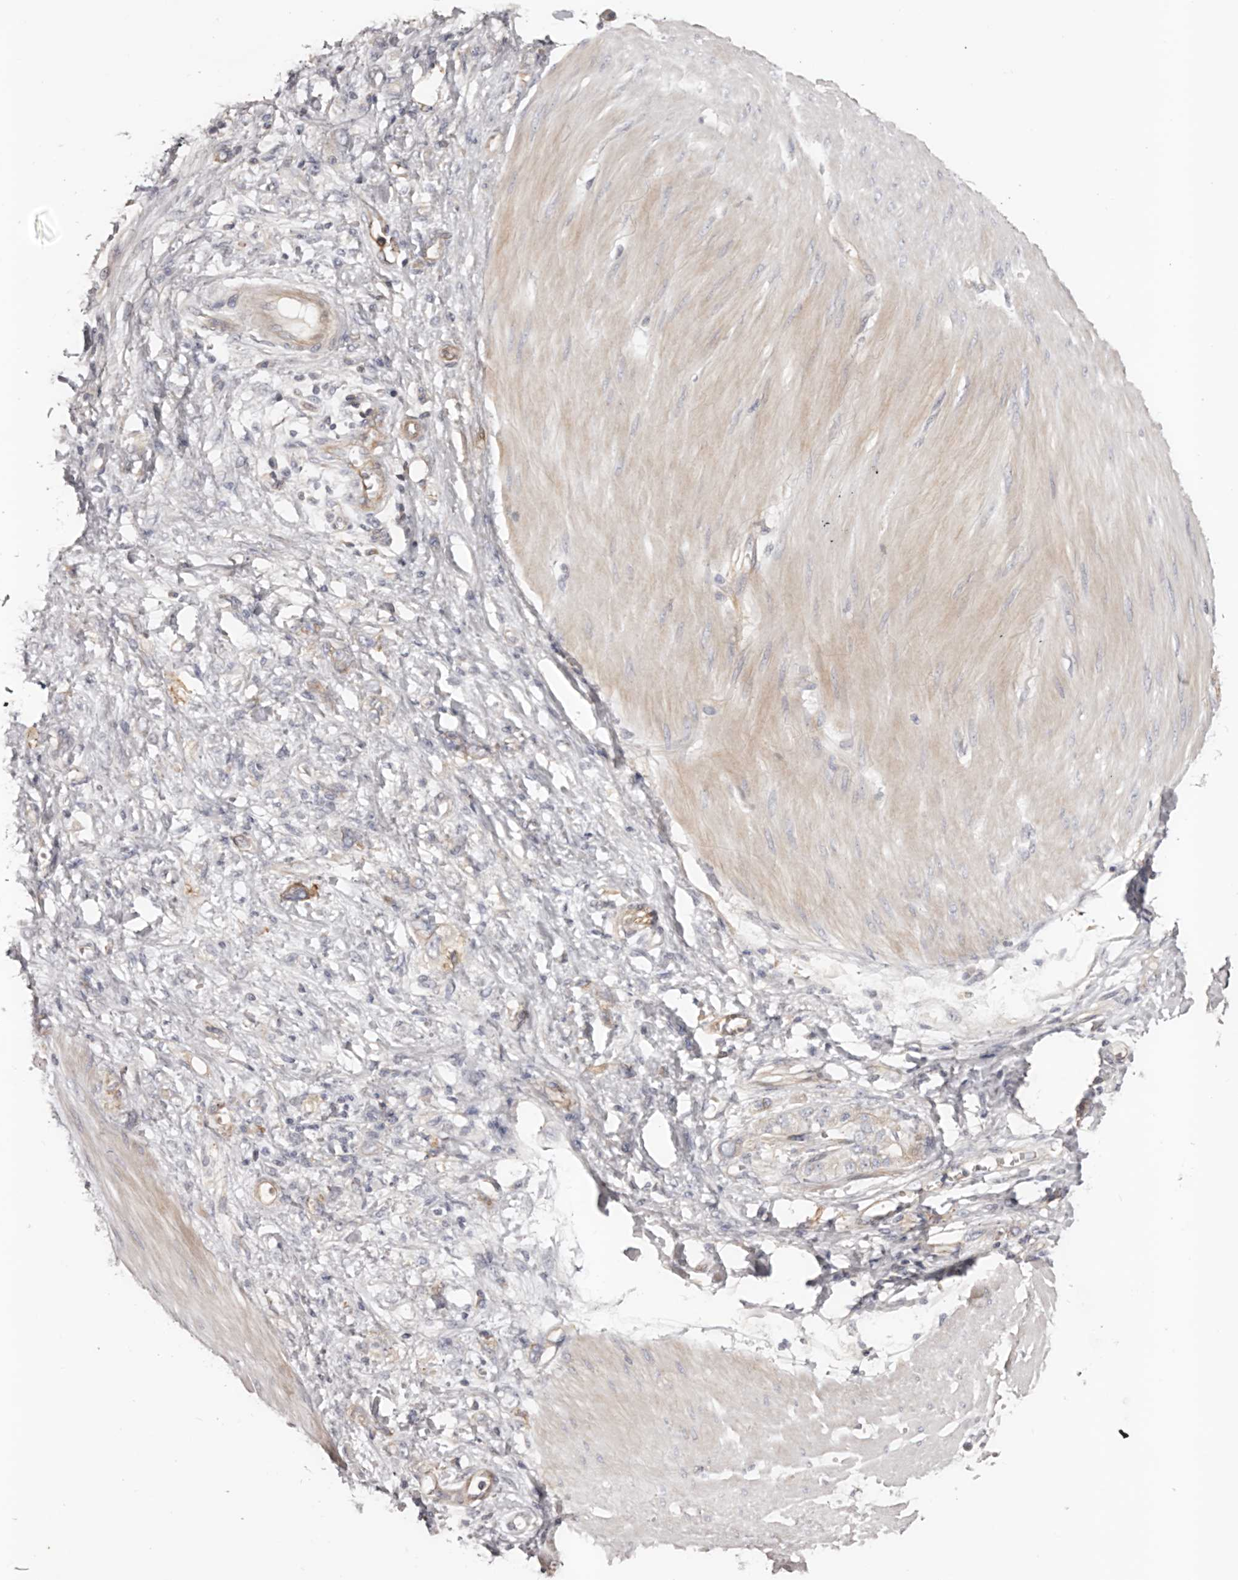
{"staining": {"intensity": "negative", "quantity": "none", "location": "none"}, "tissue": "stomach cancer", "cell_type": "Tumor cells", "image_type": "cancer", "snomed": [{"axis": "morphology", "description": "Adenocarcinoma, NOS"}, {"axis": "topography", "description": "Stomach"}], "caption": "Tumor cells show no significant protein staining in stomach cancer (adenocarcinoma). (DAB immunohistochemistry with hematoxylin counter stain).", "gene": "DMRT2", "patient": {"sex": "female", "age": 76}}